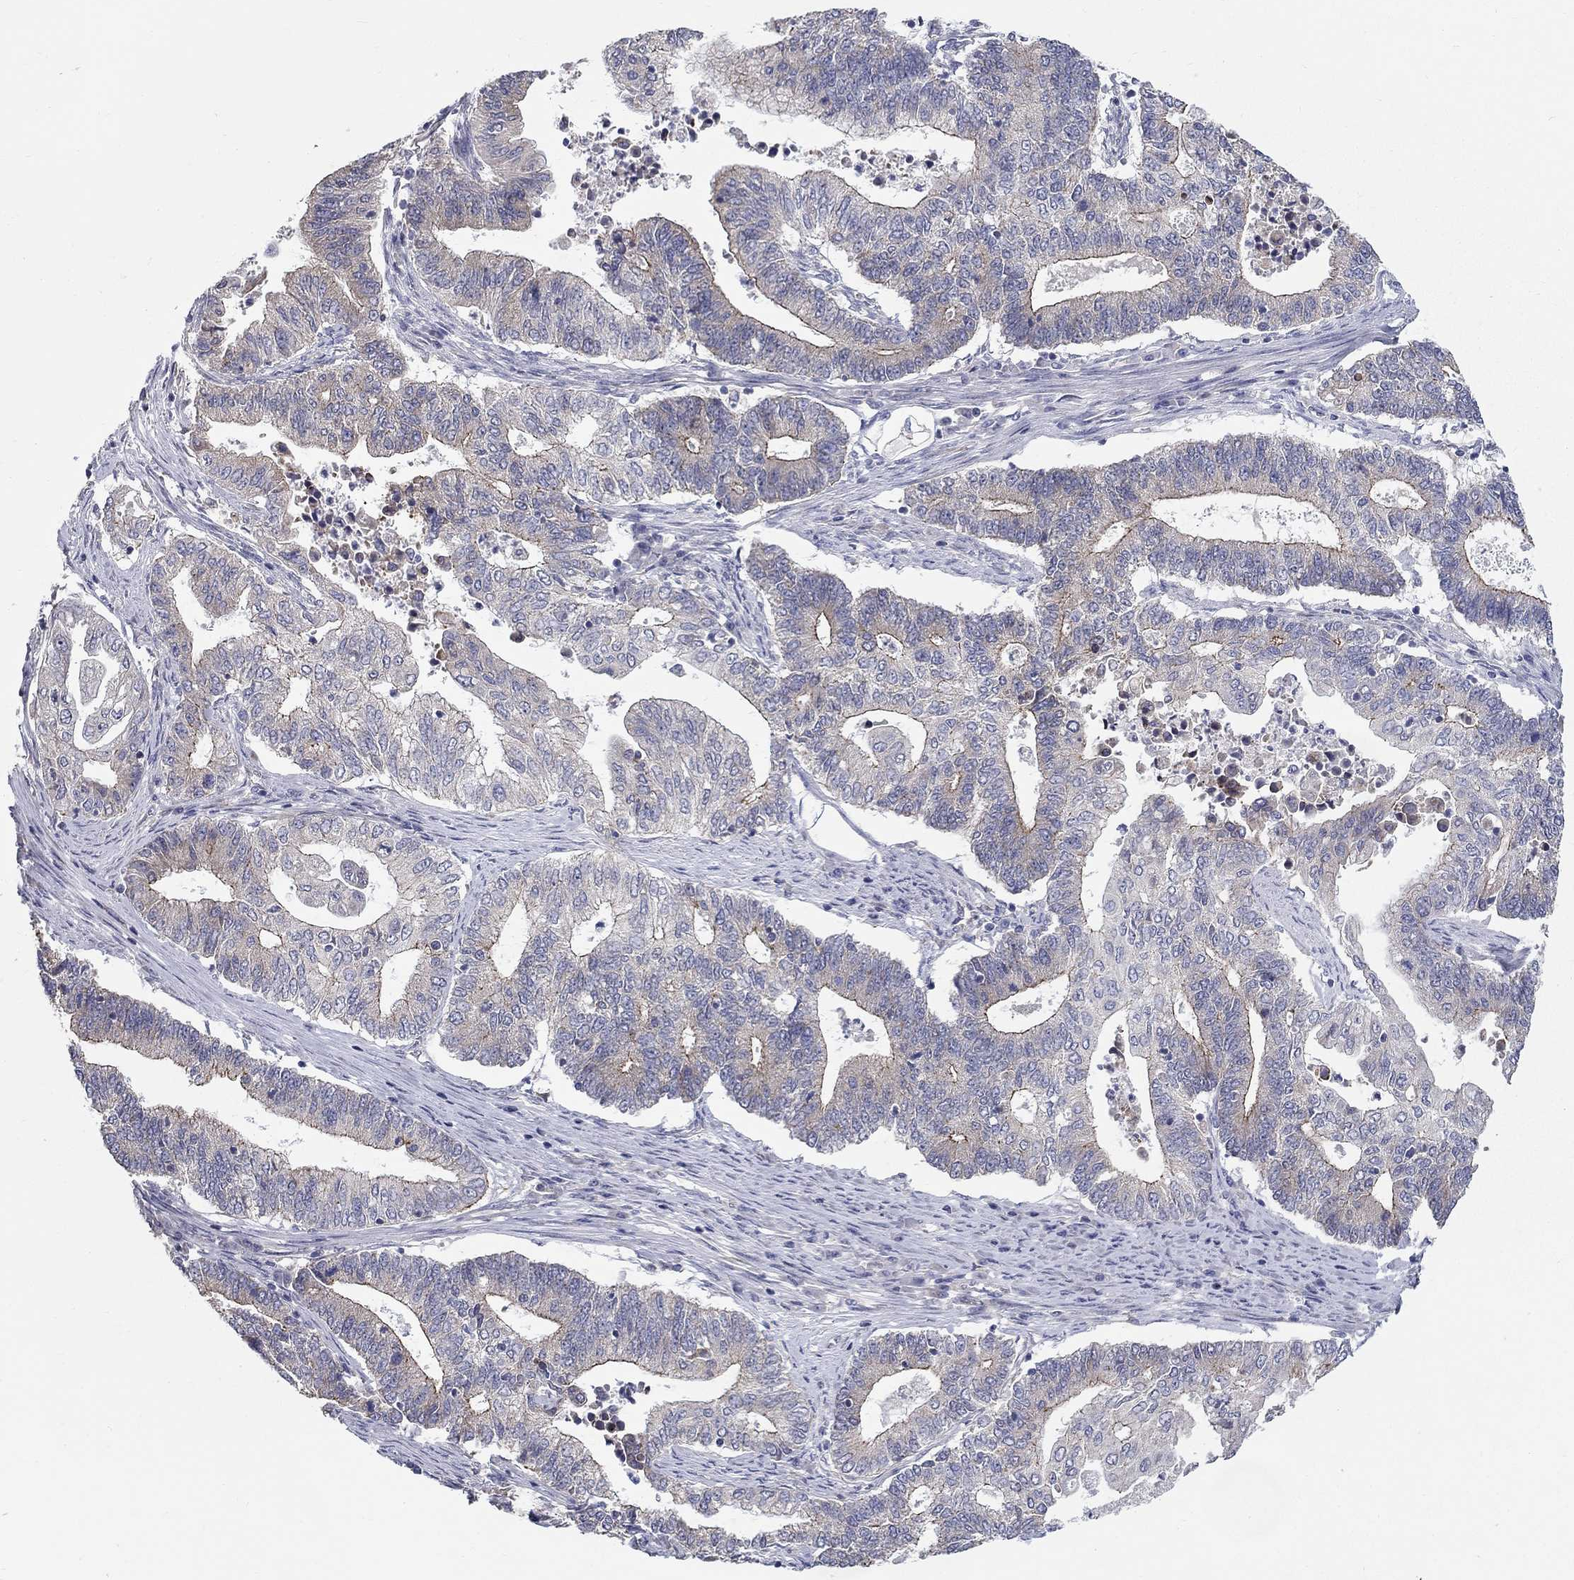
{"staining": {"intensity": "moderate", "quantity": "<25%", "location": "cytoplasmic/membranous"}, "tissue": "endometrial cancer", "cell_type": "Tumor cells", "image_type": "cancer", "snomed": [{"axis": "morphology", "description": "Adenocarcinoma, NOS"}, {"axis": "topography", "description": "Uterus"}, {"axis": "topography", "description": "Endometrium"}], "caption": "This histopathology image shows immunohistochemistry staining of endometrial cancer (adenocarcinoma), with low moderate cytoplasmic/membranous expression in about <25% of tumor cells.", "gene": "QRFPR", "patient": {"sex": "female", "age": 54}}